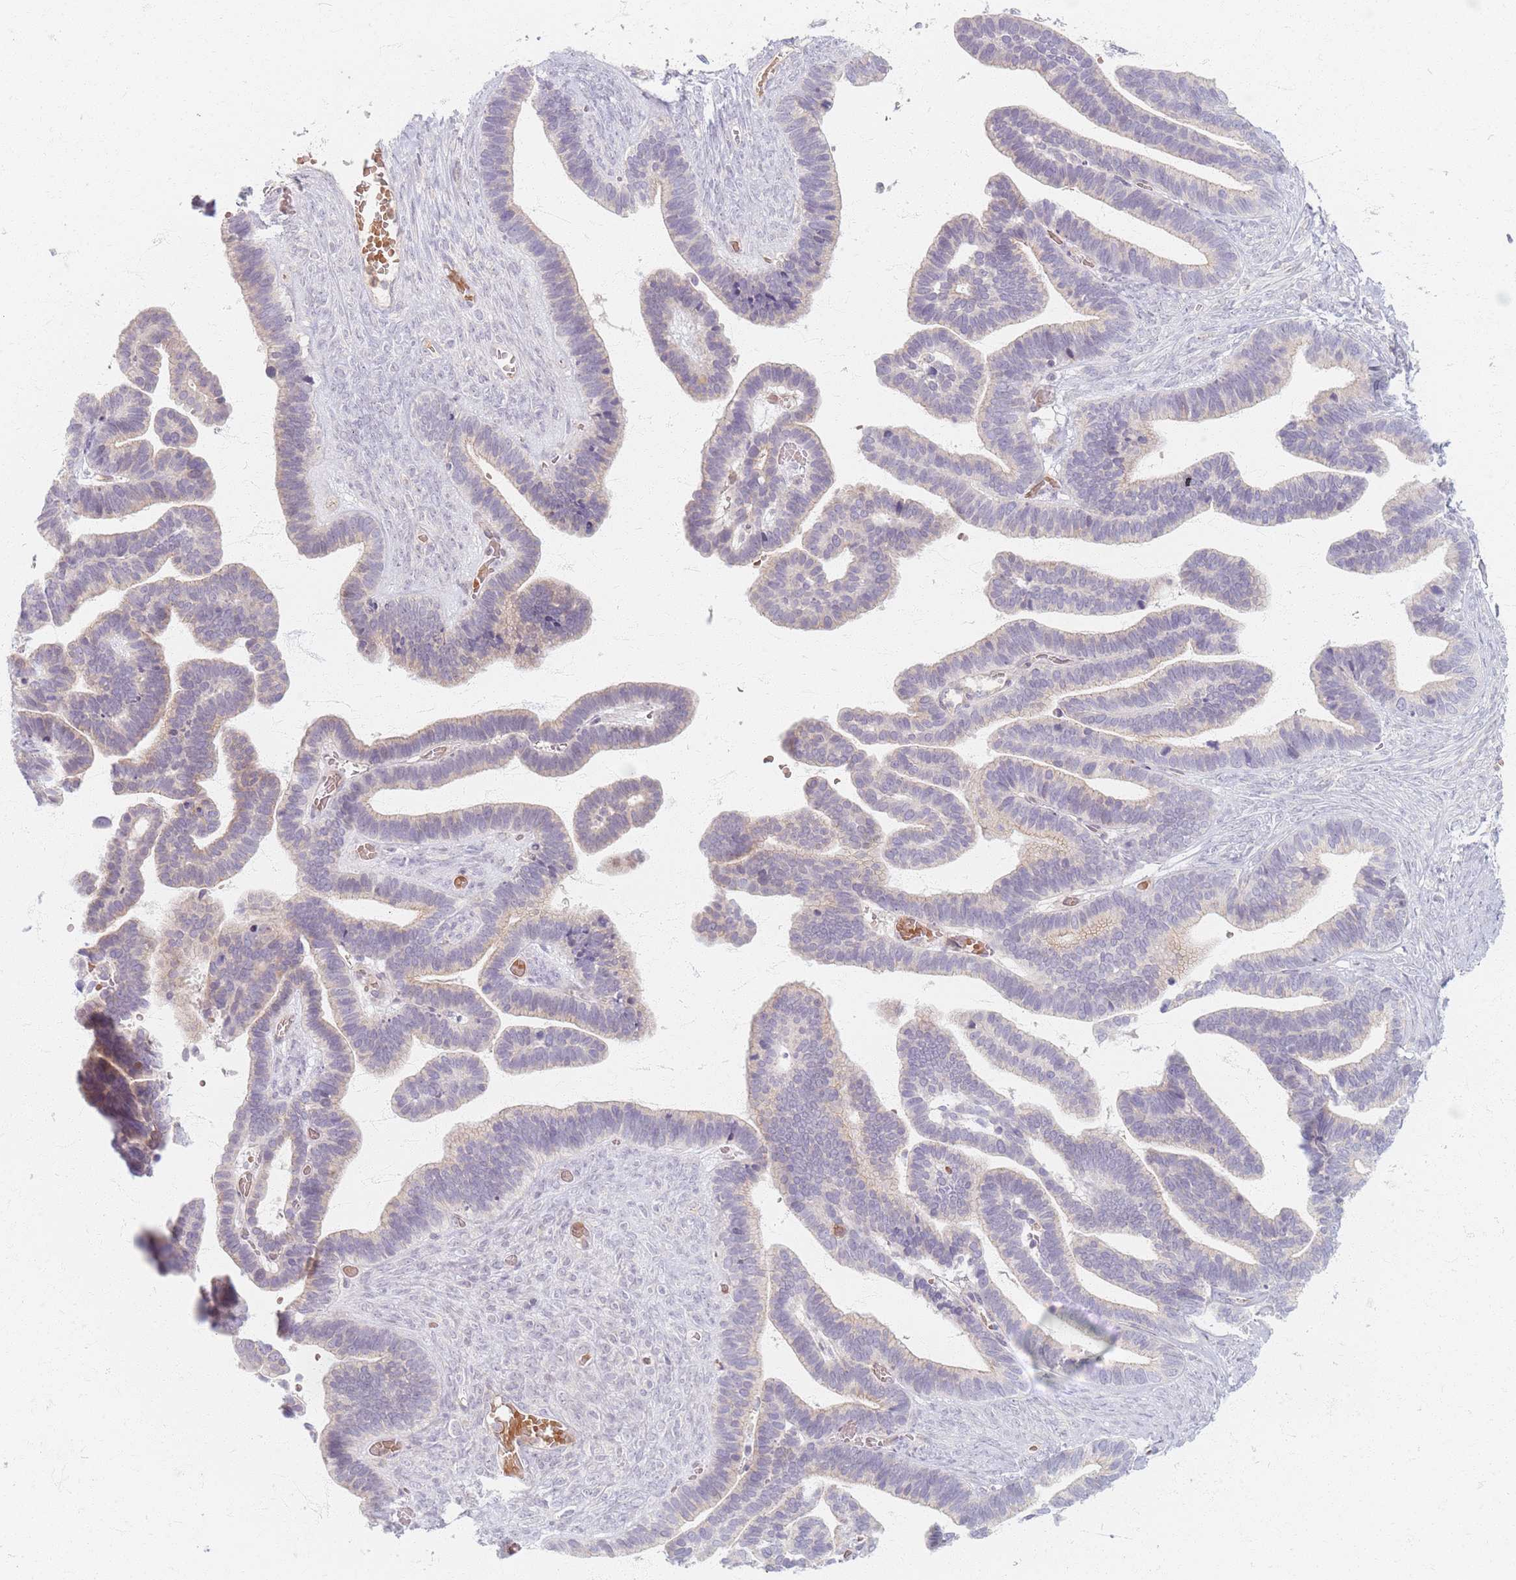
{"staining": {"intensity": "weak", "quantity": "25%-75%", "location": "cytoplasmic/membranous"}, "tissue": "ovarian cancer", "cell_type": "Tumor cells", "image_type": "cancer", "snomed": [{"axis": "morphology", "description": "Cystadenocarcinoma, serous, NOS"}, {"axis": "topography", "description": "Ovary"}], "caption": "IHC (DAB) staining of ovarian serous cystadenocarcinoma displays weak cytoplasmic/membranous protein staining in approximately 25%-75% of tumor cells.", "gene": "CHCHD7", "patient": {"sex": "female", "age": 56}}